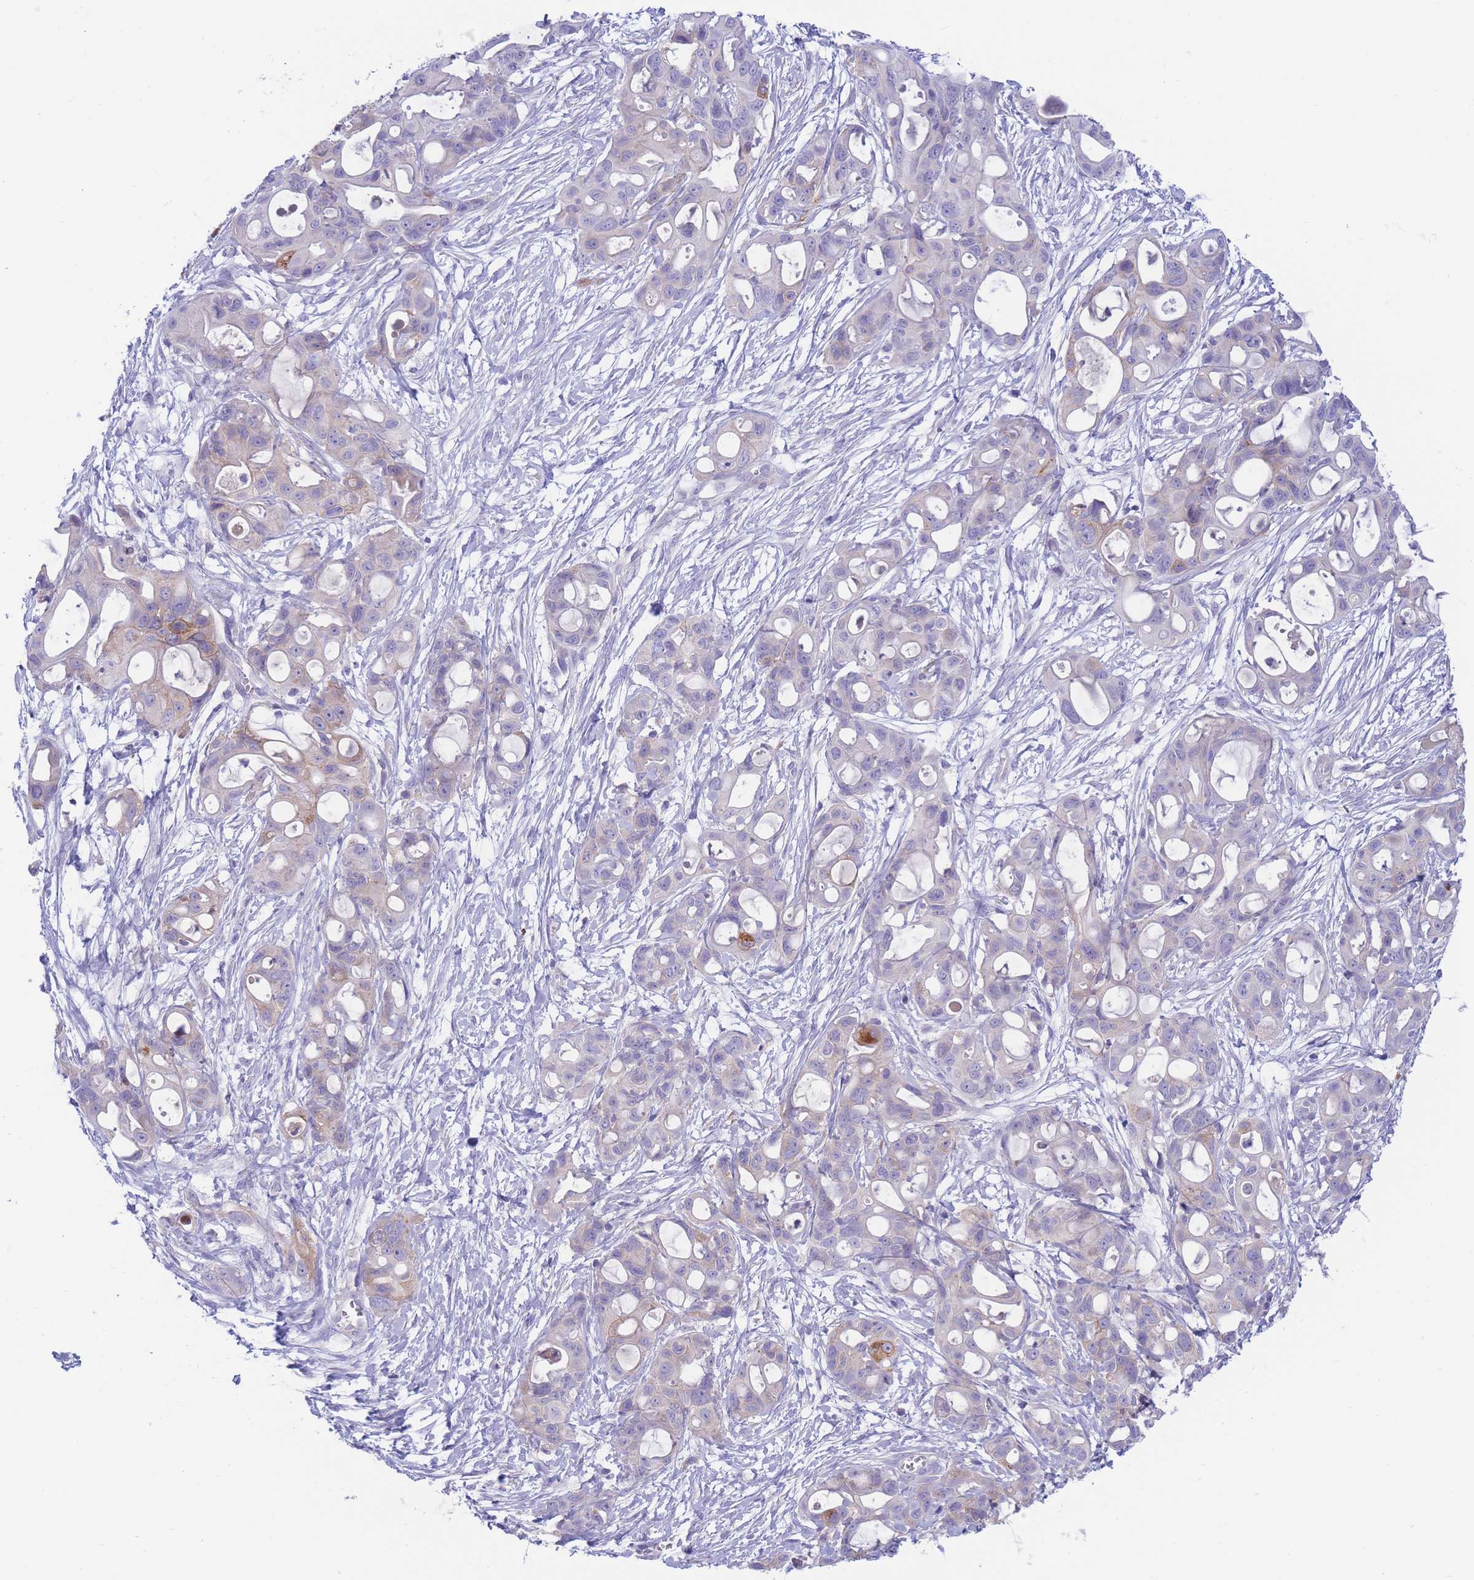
{"staining": {"intensity": "weak", "quantity": "<25%", "location": "cytoplasmic/membranous"}, "tissue": "ovarian cancer", "cell_type": "Tumor cells", "image_type": "cancer", "snomed": [{"axis": "morphology", "description": "Cystadenocarcinoma, mucinous, NOS"}, {"axis": "topography", "description": "Ovary"}], "caption": "A photomicrograph of human ovarian cancer (mucinous cystadenocarcinoma) is negative for staining in tumor cells.", "gene": "PCDHB3", "patient": {"sex": "female", "age": 70}}